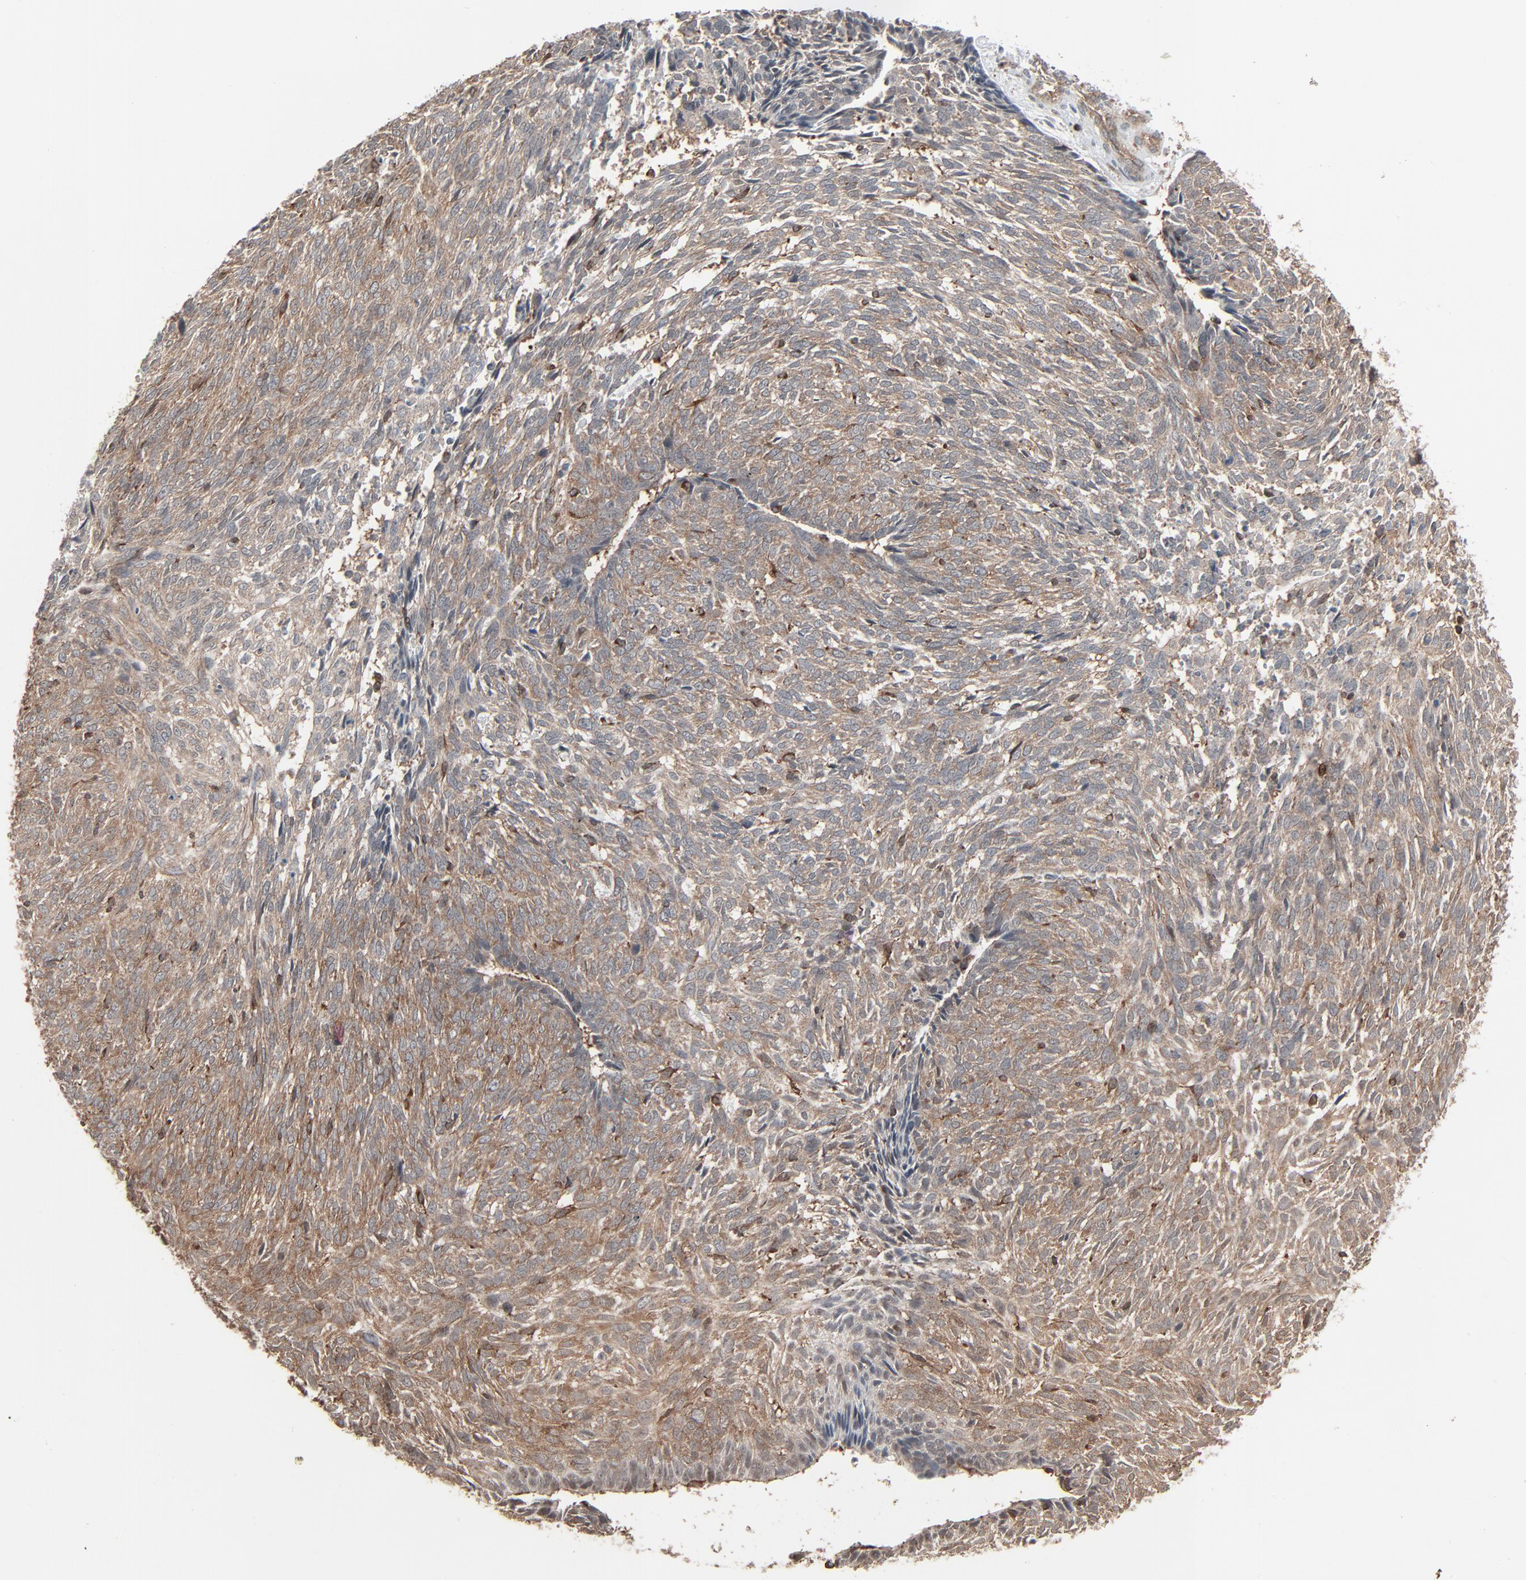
{"staining": {"intensity": "weak", "quantity": "<25%", "location": "cytoplasmic/membranous"}, "tissue": "skin cancer", "cell_type": "Tumor cells", "image_type": "cancer", "snomed": [{"axis": "morphology", "description": "Basal cell carcinoma"}, {"axis": "topography", "description": "Skin"}], "caption": "Tumor cells are negative for protein expression in human skin basal cell carcinoma. (Stains: DAB IHC with hematoxylin counter stain, Microscopy: brightfield microscopy at high magnification).", "gene": "OPTN", "patient": {"sex": "male", "age": 72}}